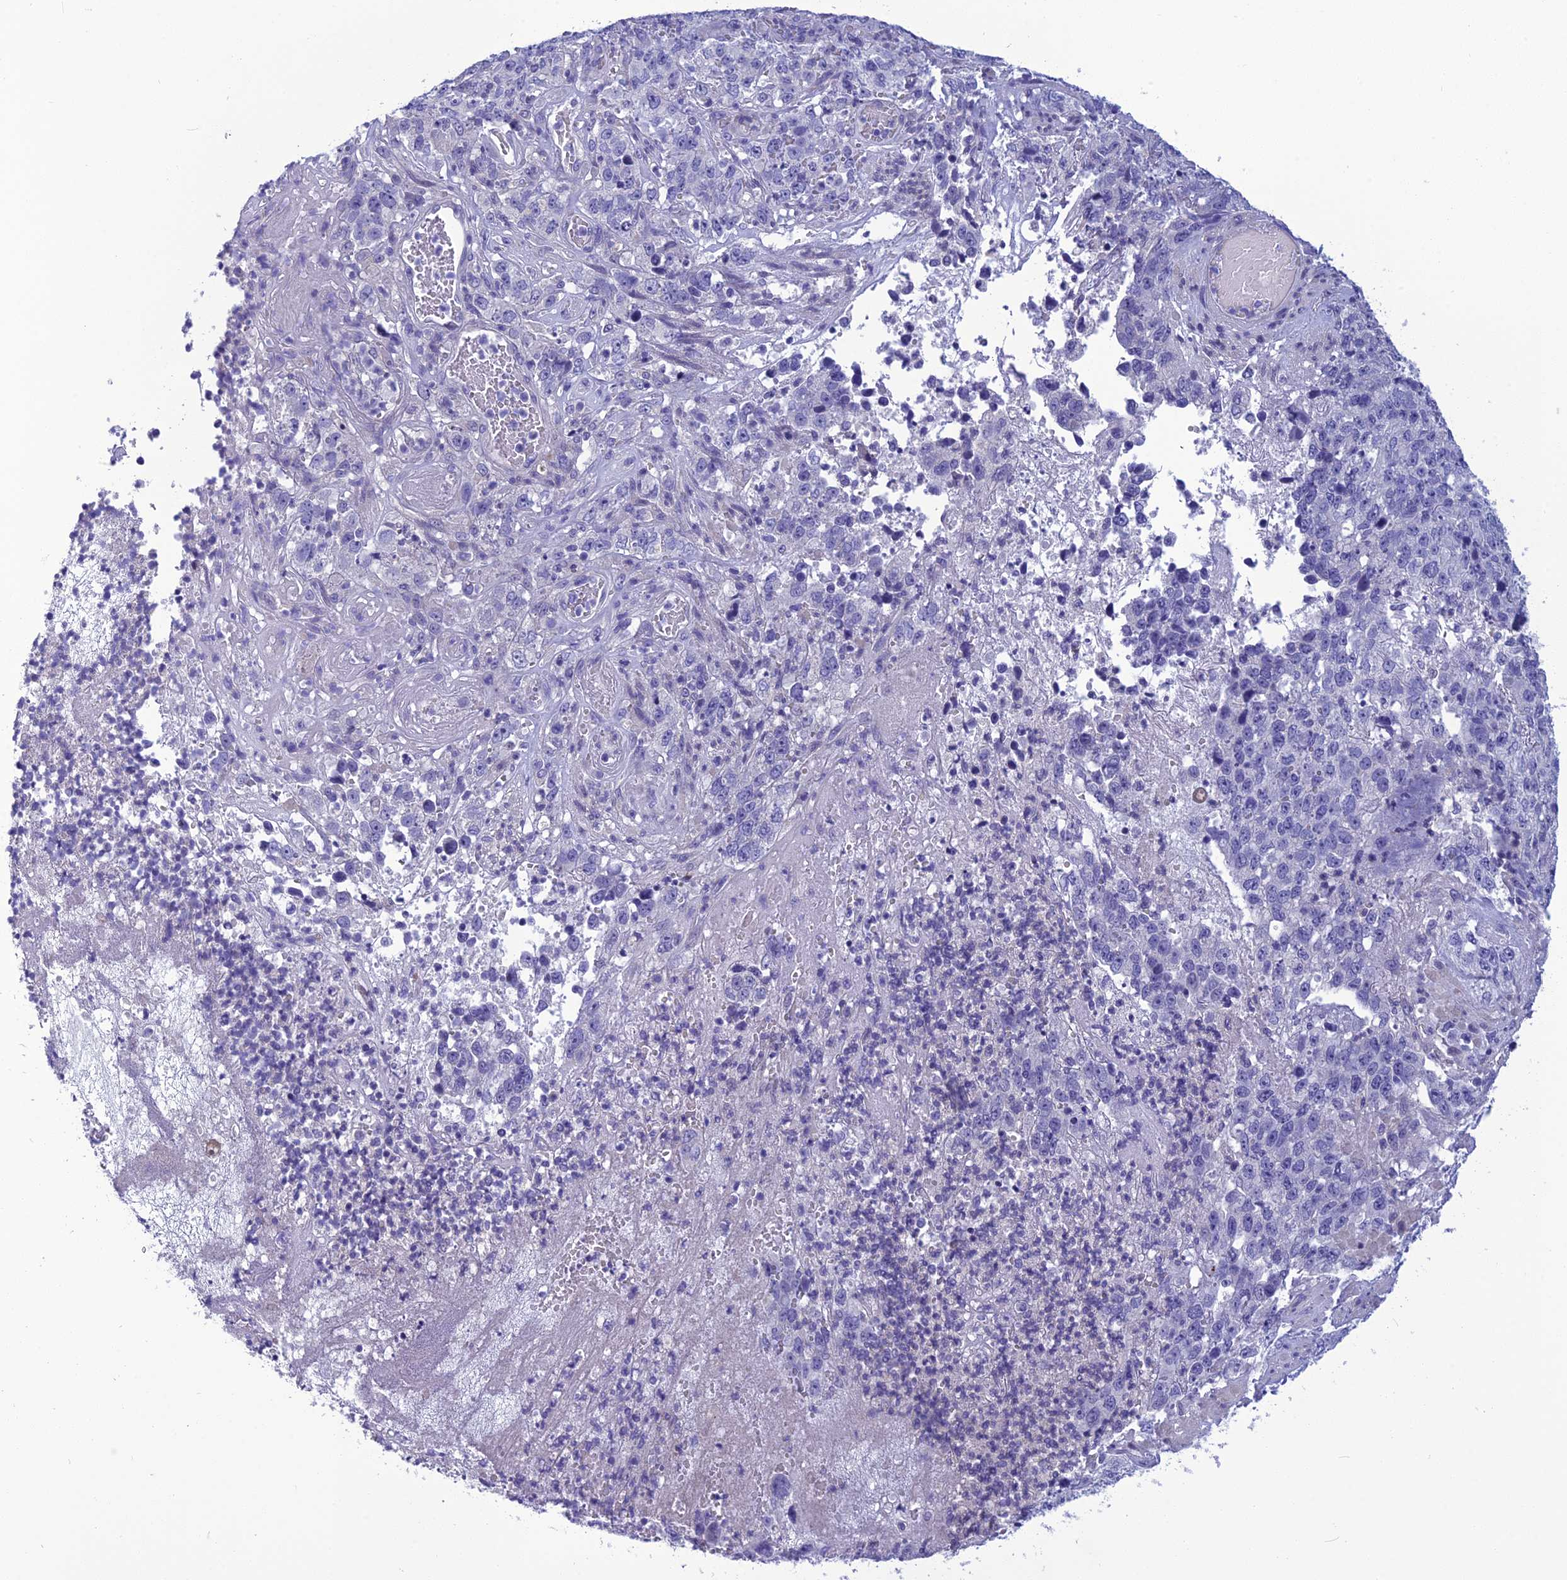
{"staining": {"intensity": "negative", "quantity": "none", "location": "none"}, "tissue": "stomach cancer", "cell_type": "Tumor cells", "image_type": "cancer", "snomed": [{"axis": "morphology", "description": "Adenocarcinoma, NOS"}, {"axis": "topography", "description": "Stomach"}], "caption": "Tumor cells show no significant positivity in stomach cancer. (Stains: DAB immunohistochemistry (IHC) with hematoxylin counter stain, Microscopy: brightfield microscopy at high magnification).", "gene": "BBS2", "patient": {"sex": "male", "age": 48}}